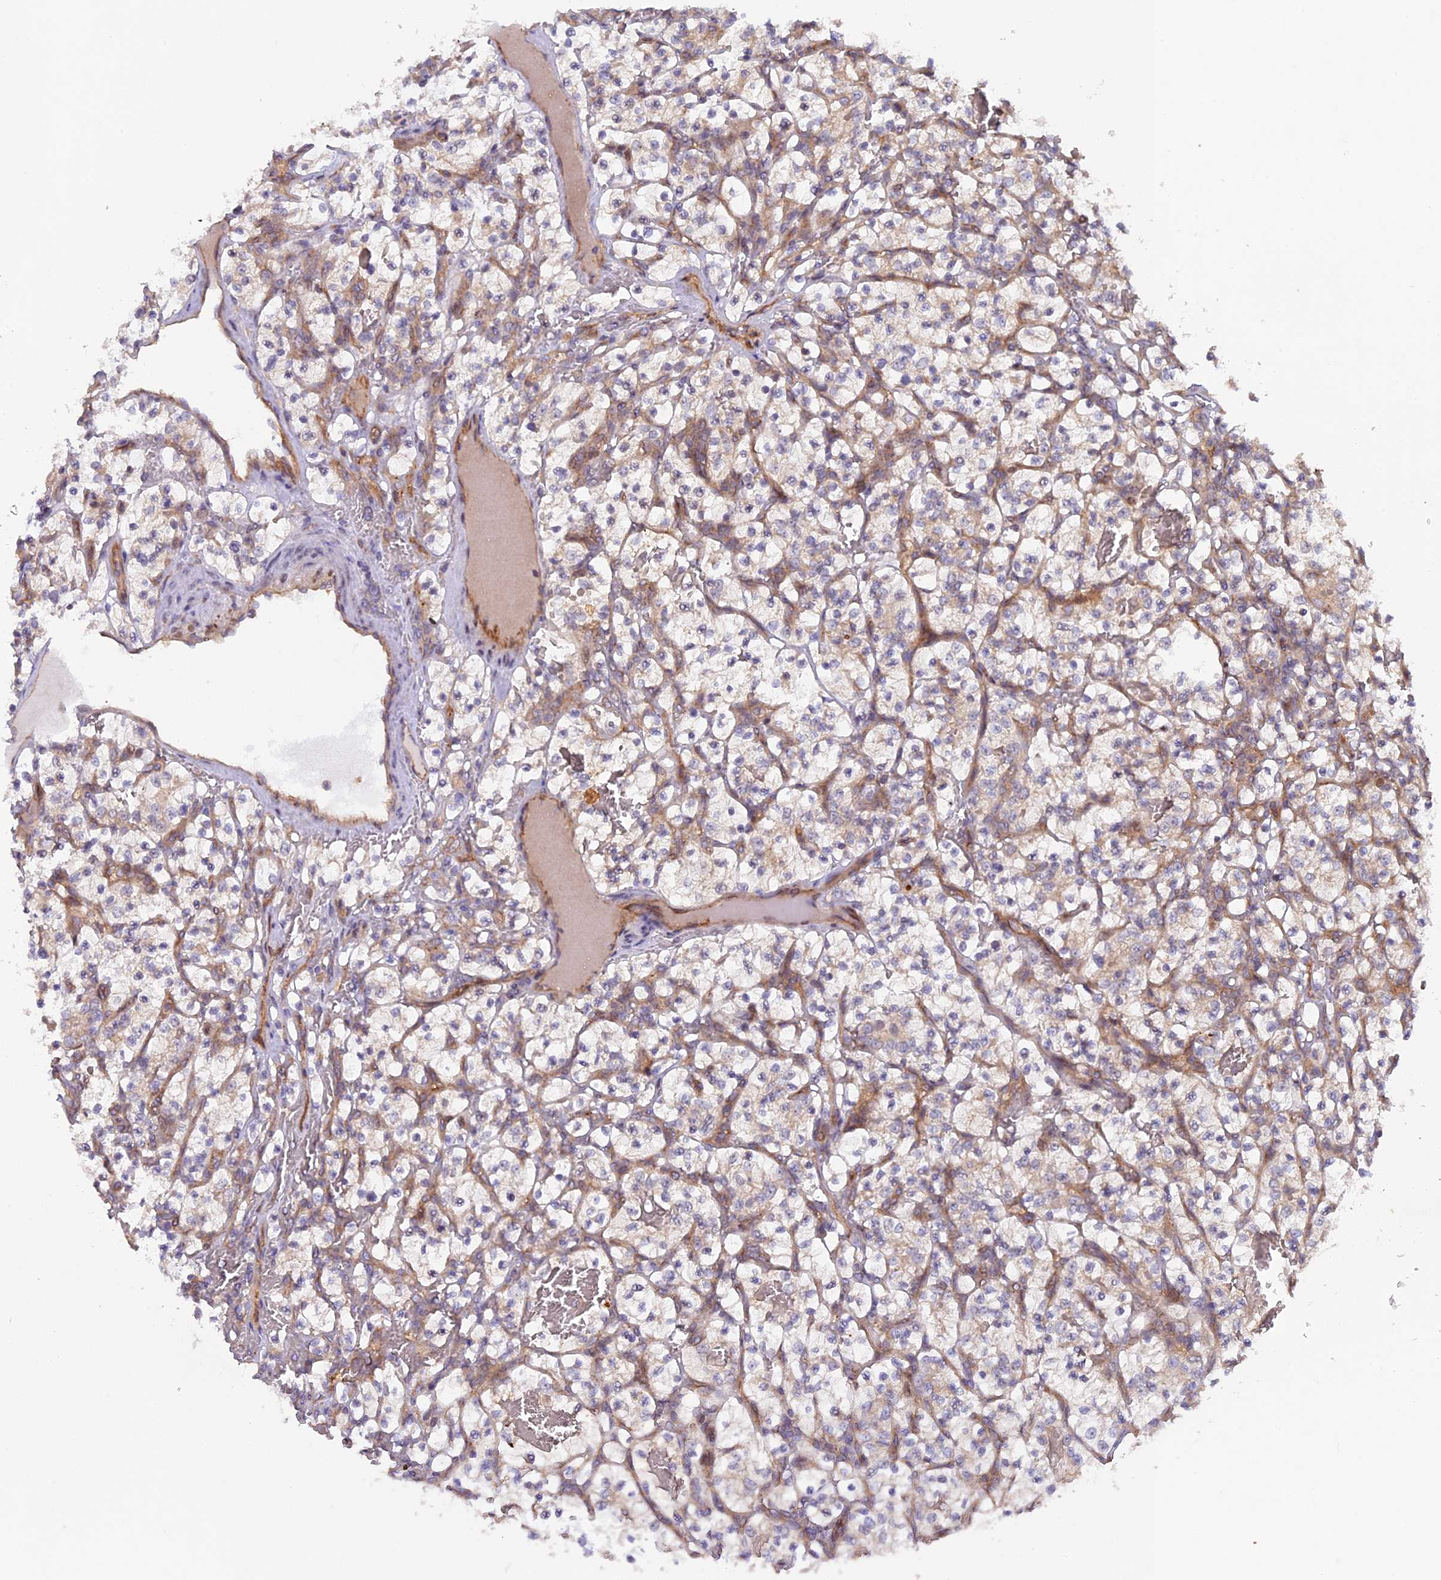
{"staining": {"intensity": "weak", "quantity": "<25%", "location": "cytoplasmic/membranous"}, "tissue": "renal cancer", "cell_type": "Tumor cells", "image_type": "cancer", "snomed": [{"axis": "morphology", "description": "Adenocarcinoma, NOS"}, {"axis": "topography", "description": "Kidney"}], "caption": "Tumor cells are negative for protein expression in human adenocarcinoma (renal).", "gene": "FERMT1", "patient": {"sex": "female", "age": 57}}